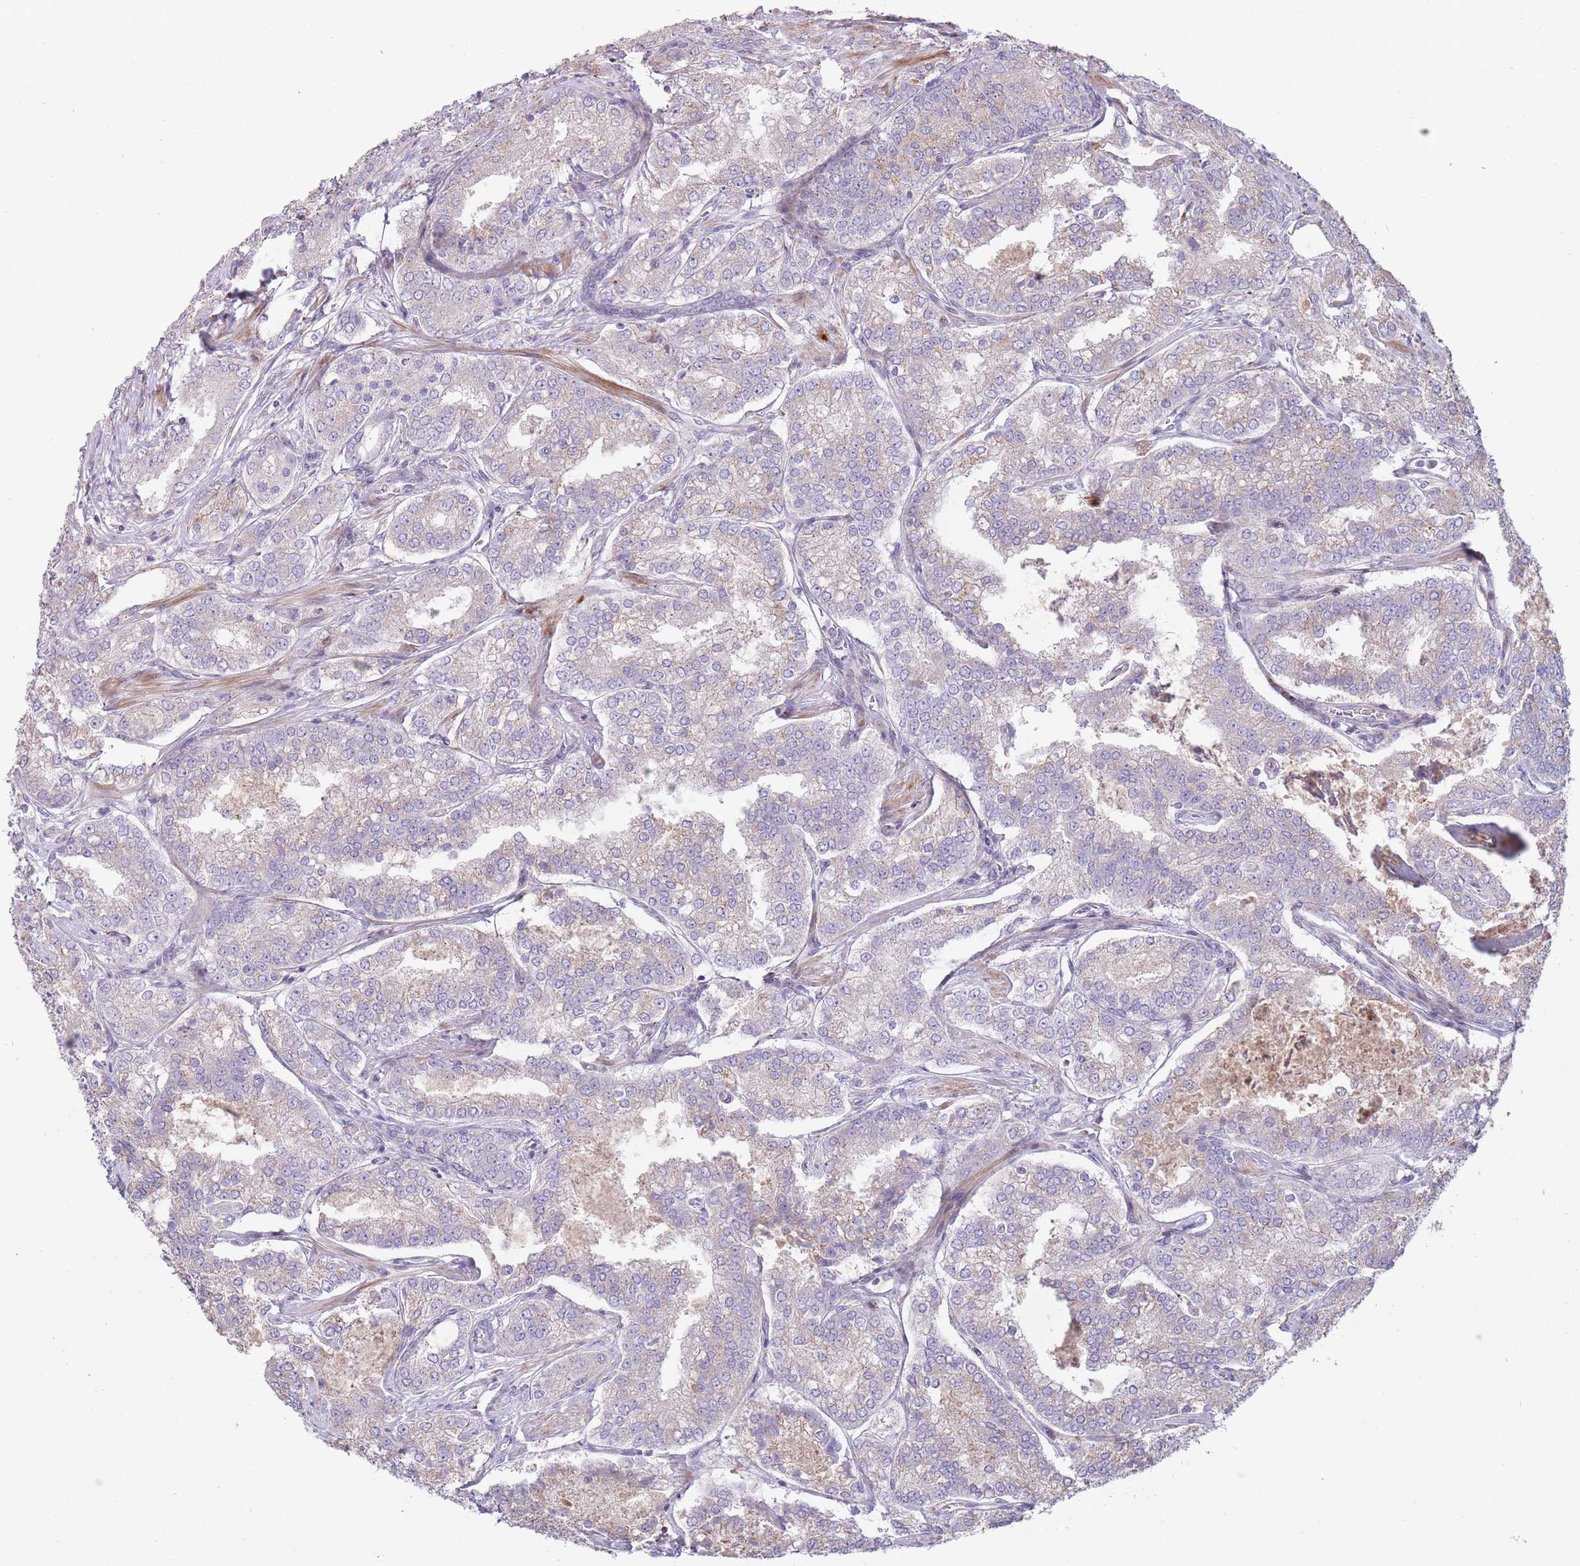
{"staining": {"intensity": "negative", "quantity": "none", "location": "none"}, "tissue": "prostate cancer", "cell_type": "Tumor cells", "image_type": "cancer", "snomed": [{"axis": "morphology", "description": "Adenocarcinoma, High grade"}, {"axis": "topography", "description": "Prostate"}], "caption": "Protein analysis of prostate cancer exhibits no significant positivity in tumor cells.", "gene": "PPP3R2", "patient": {"sex": "male", "age": 63}}